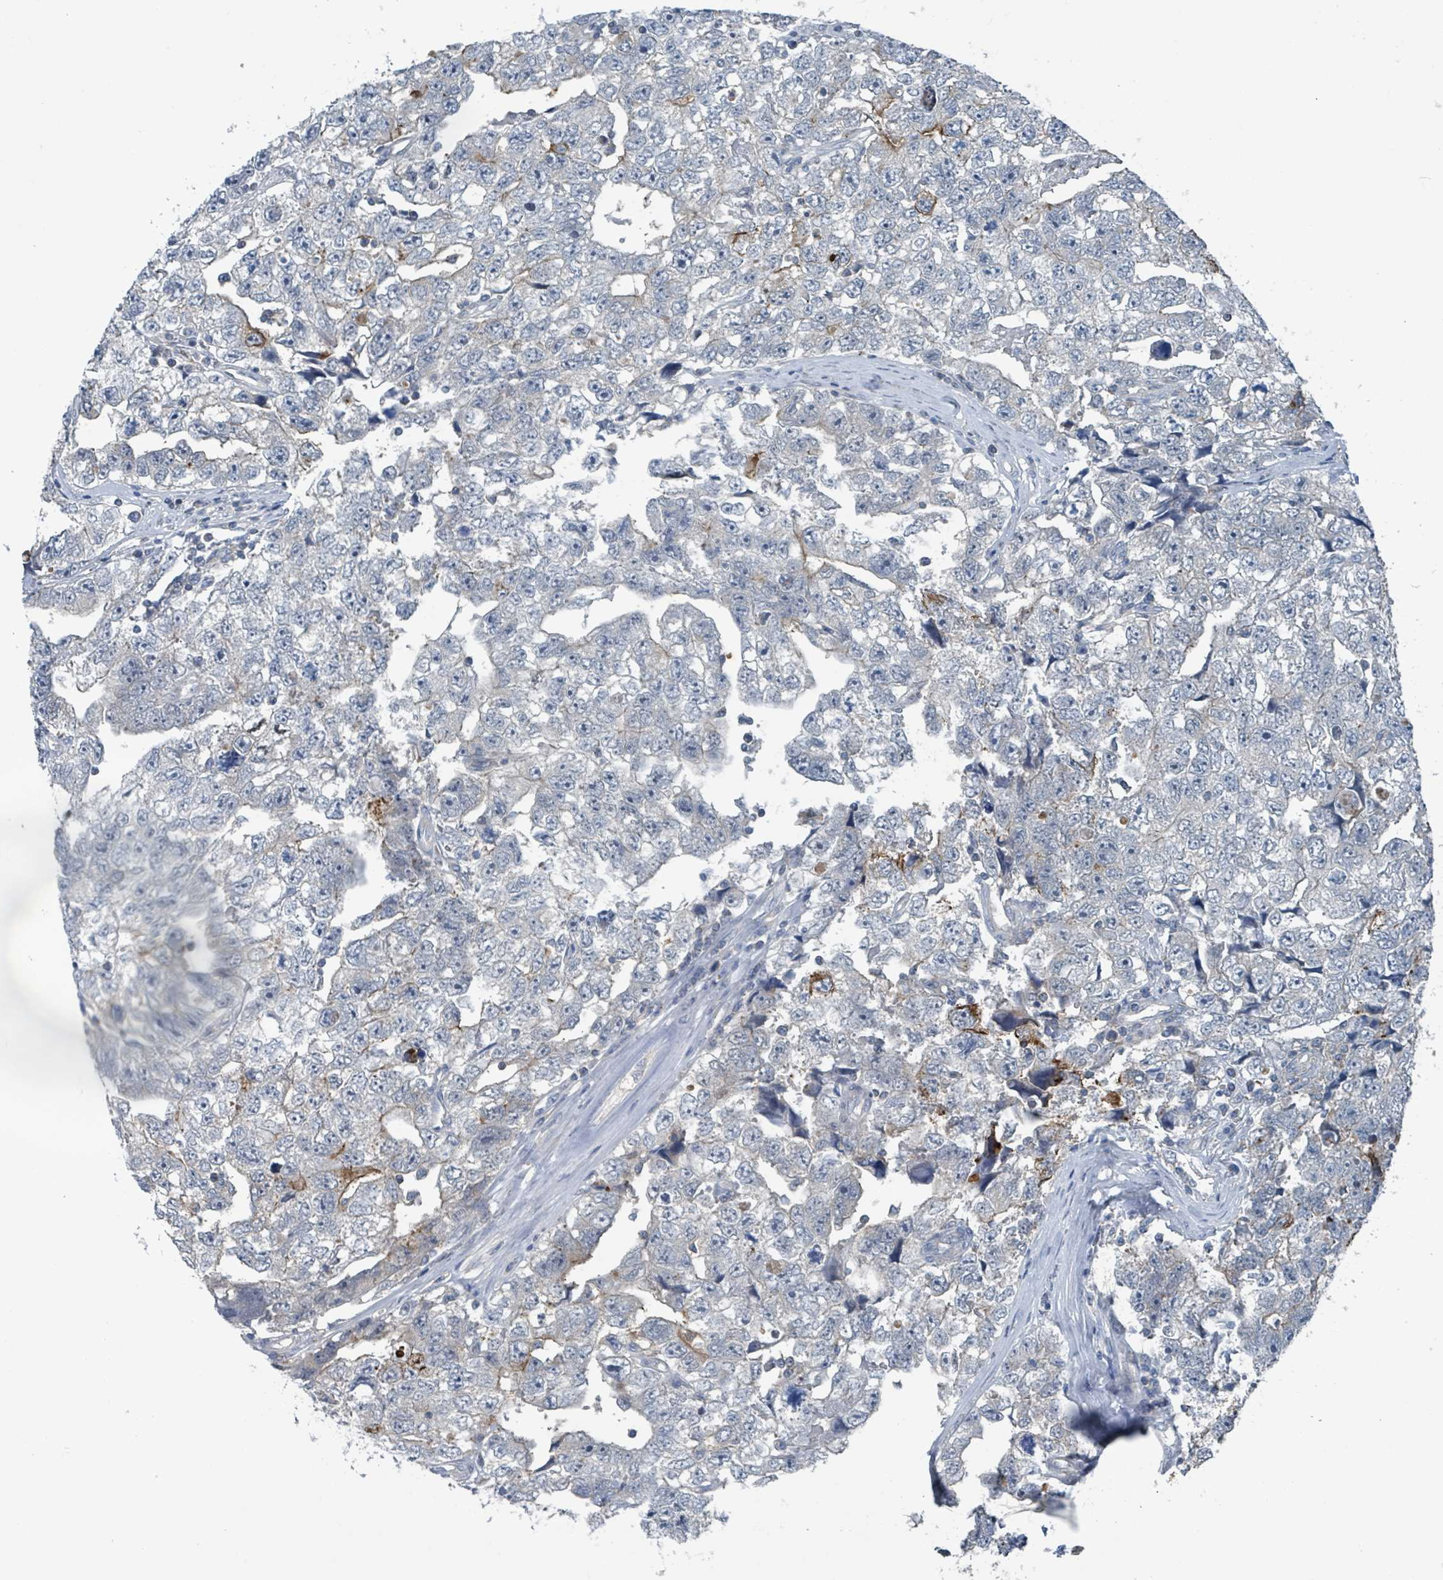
{"staining": {"intensity": "strong", "quantity": "<25%", "location": "cytoplasmic/membranous"}, "tissue": "testis cancer", "cell_type": "Tumor cells", "image_type": "cancer", "snomed": [{"axis": "morphology", "description": "Carcinoma, Embryonal, NOS"}, {"axis": "topography", "description": "Testis"}], "caption": "IHC histopathology image of neoplastic tissue: human testis cancer (embryonal carcinoma) stained using immunohistochemistry (IHC) demonstrates medium levels of strong protein expression localized specifically in the cytoplasmic/membranous of tumor cells, appearing as a cytoplasmic/membranous brown color.", "gene": "ACBD4", "patient": {"sex": "male", "age": 22}}